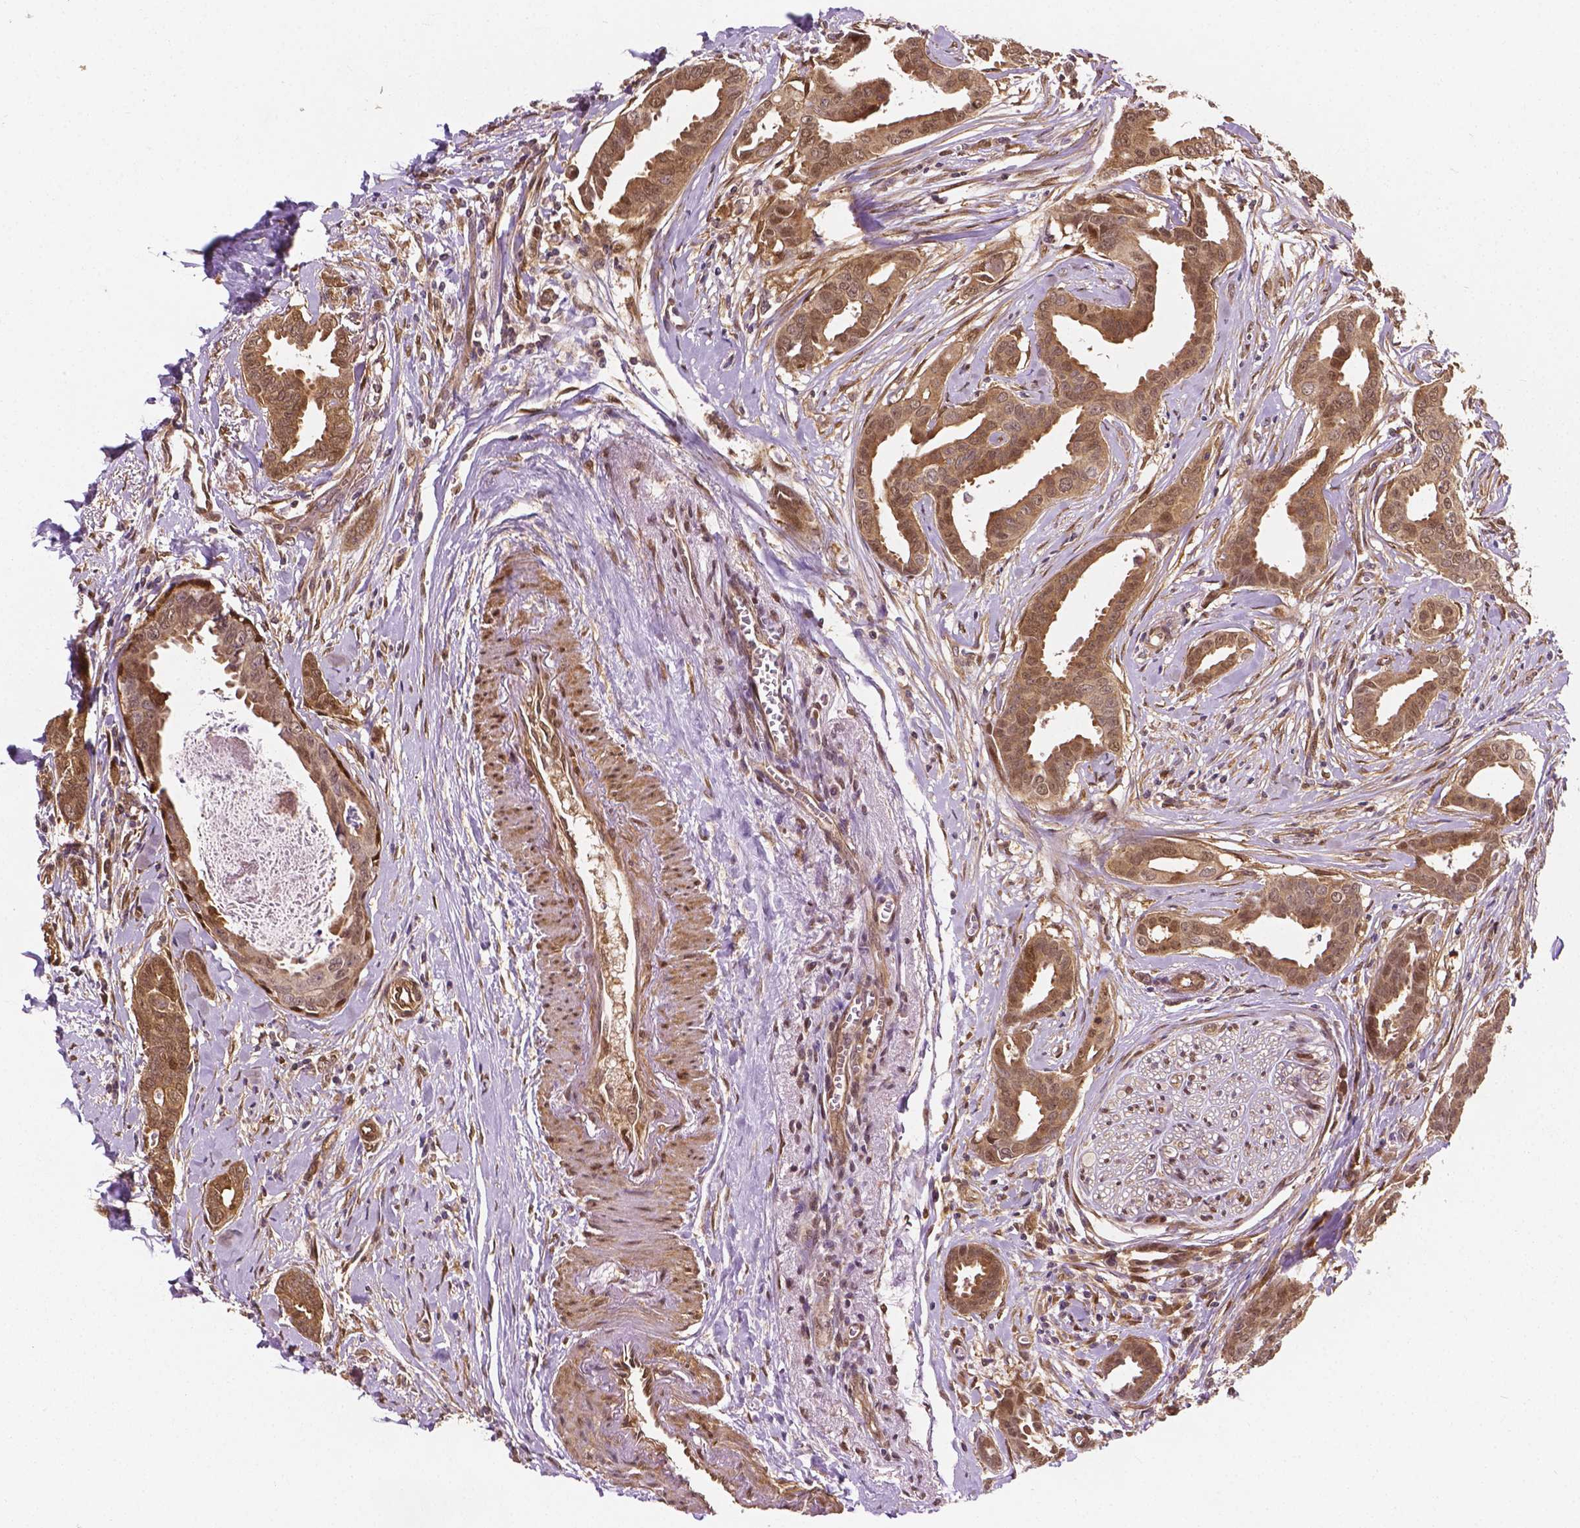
{"staining": {"intensity": "moderate", "quantity": ">75%", "location": "cytoplasmic/membranous,nuclear"}, "tissue": "breast cancer", "cell_type": "Tumor cells", "image_type": "cancer", "snomed": [{"axis": "morphology", "description": "Duct carcinoma"}, {"axis": "topography", "description": "Breast"}], "caption": "Invasive ductal carcinoma (breast) stained with a brown dye displays moderate cytoplasmic/membranous and nuclear positive expression in approximately >75% of tumor cells.", "gene": "YAP1", "patient": {"sex": "female", "age": 45}}